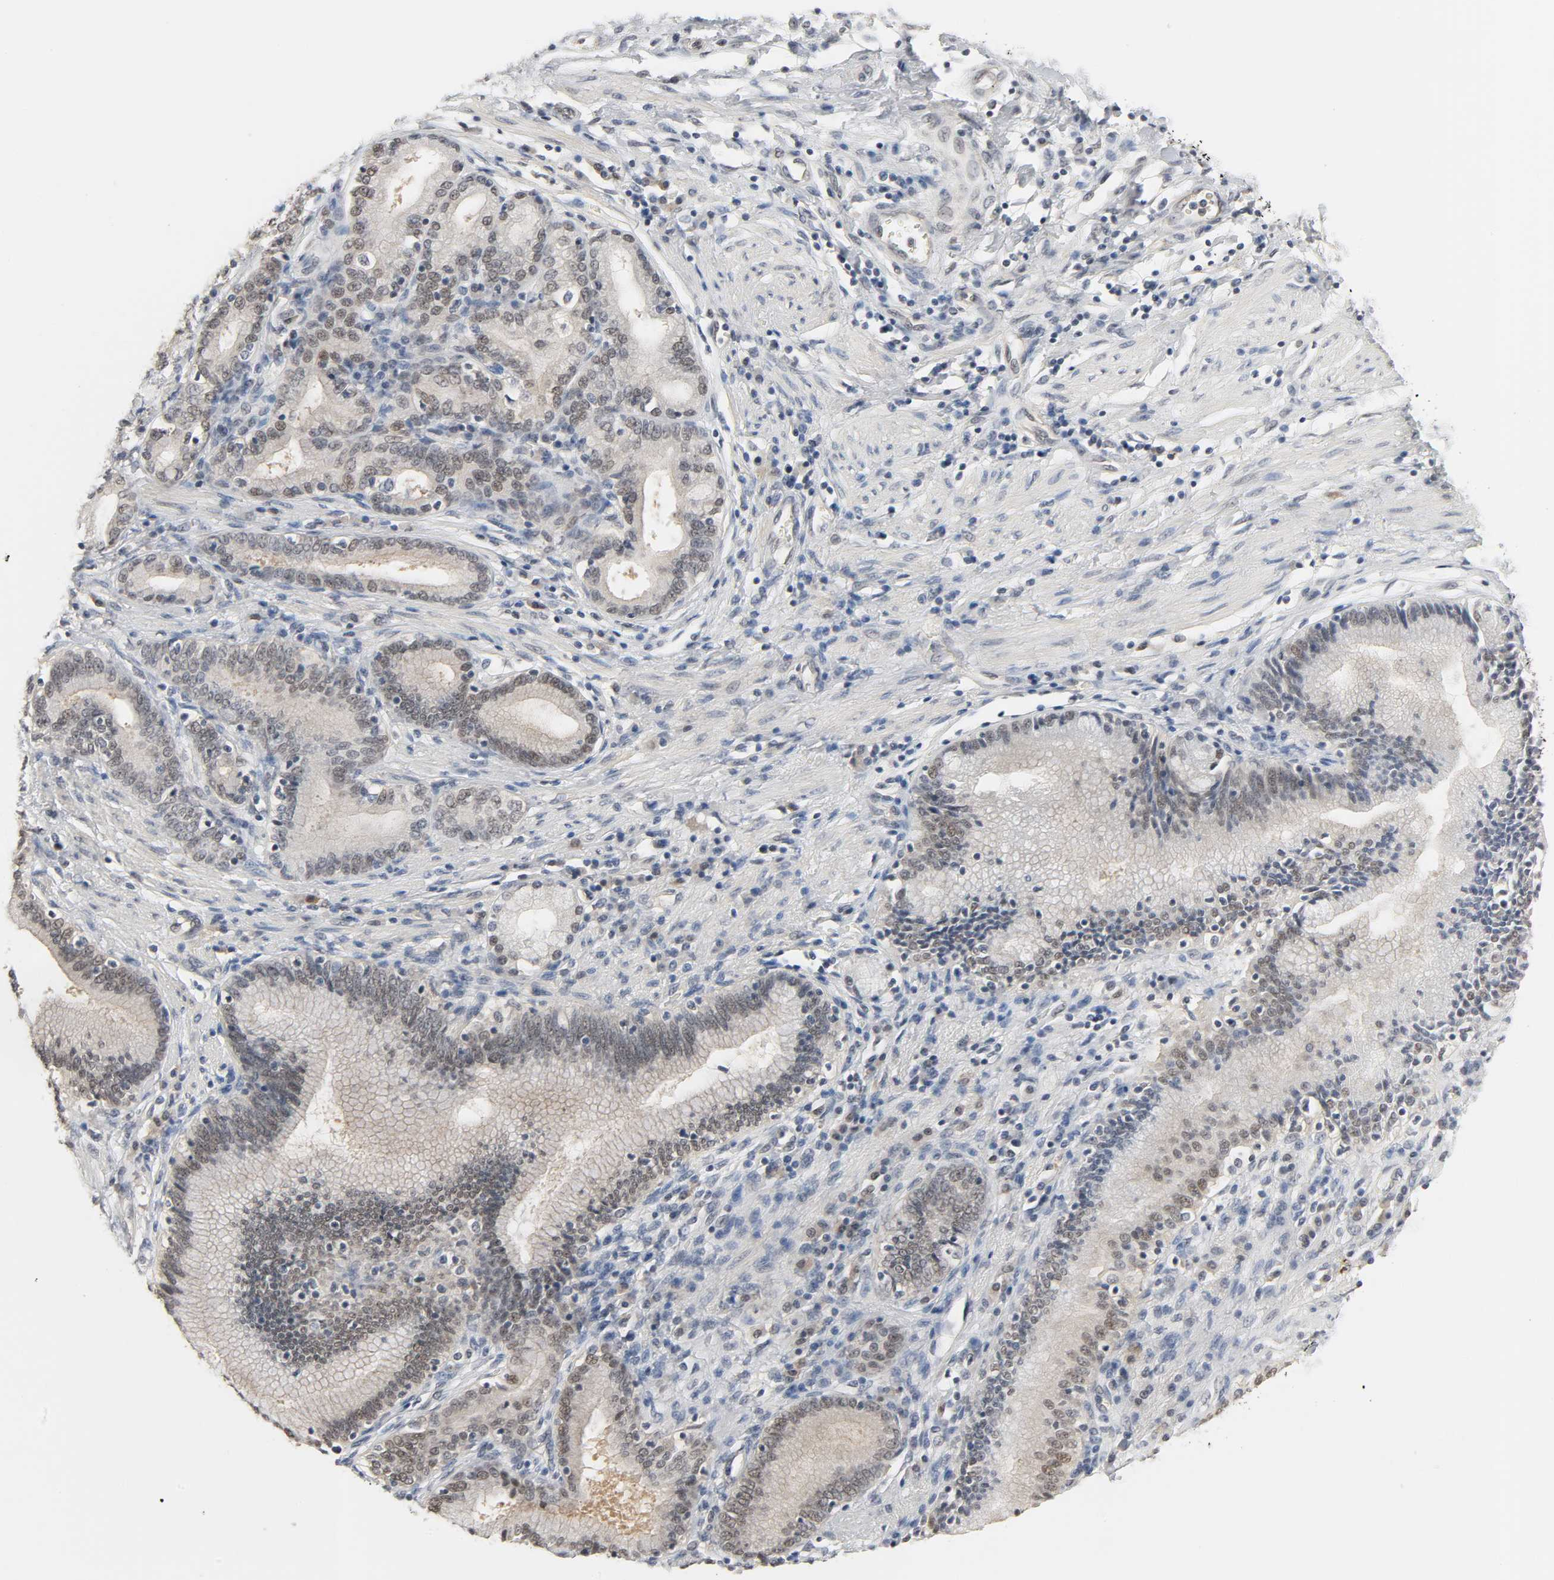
{"staining": {"intensity": "weak", "quantity": "25%-75%", "location": "cytoplasmic/membranous"}, "tissue": "pancreatic cancer", "cell_type": "Tumor cells", "image_type": "cancer", "snomed": [{"axis": "morphology", "description": "Adenocarcinoma, NOS"}, {"axis": "topography", "description": "Pancreas"}], "caption": "The image shows staining of pancreatic cancer, revealing weak cytoplasmic/membranous protein expression (brown color) within tumor cells.", "gene": "ACSS2", "patient": {"sex": "female", "age": 48}}